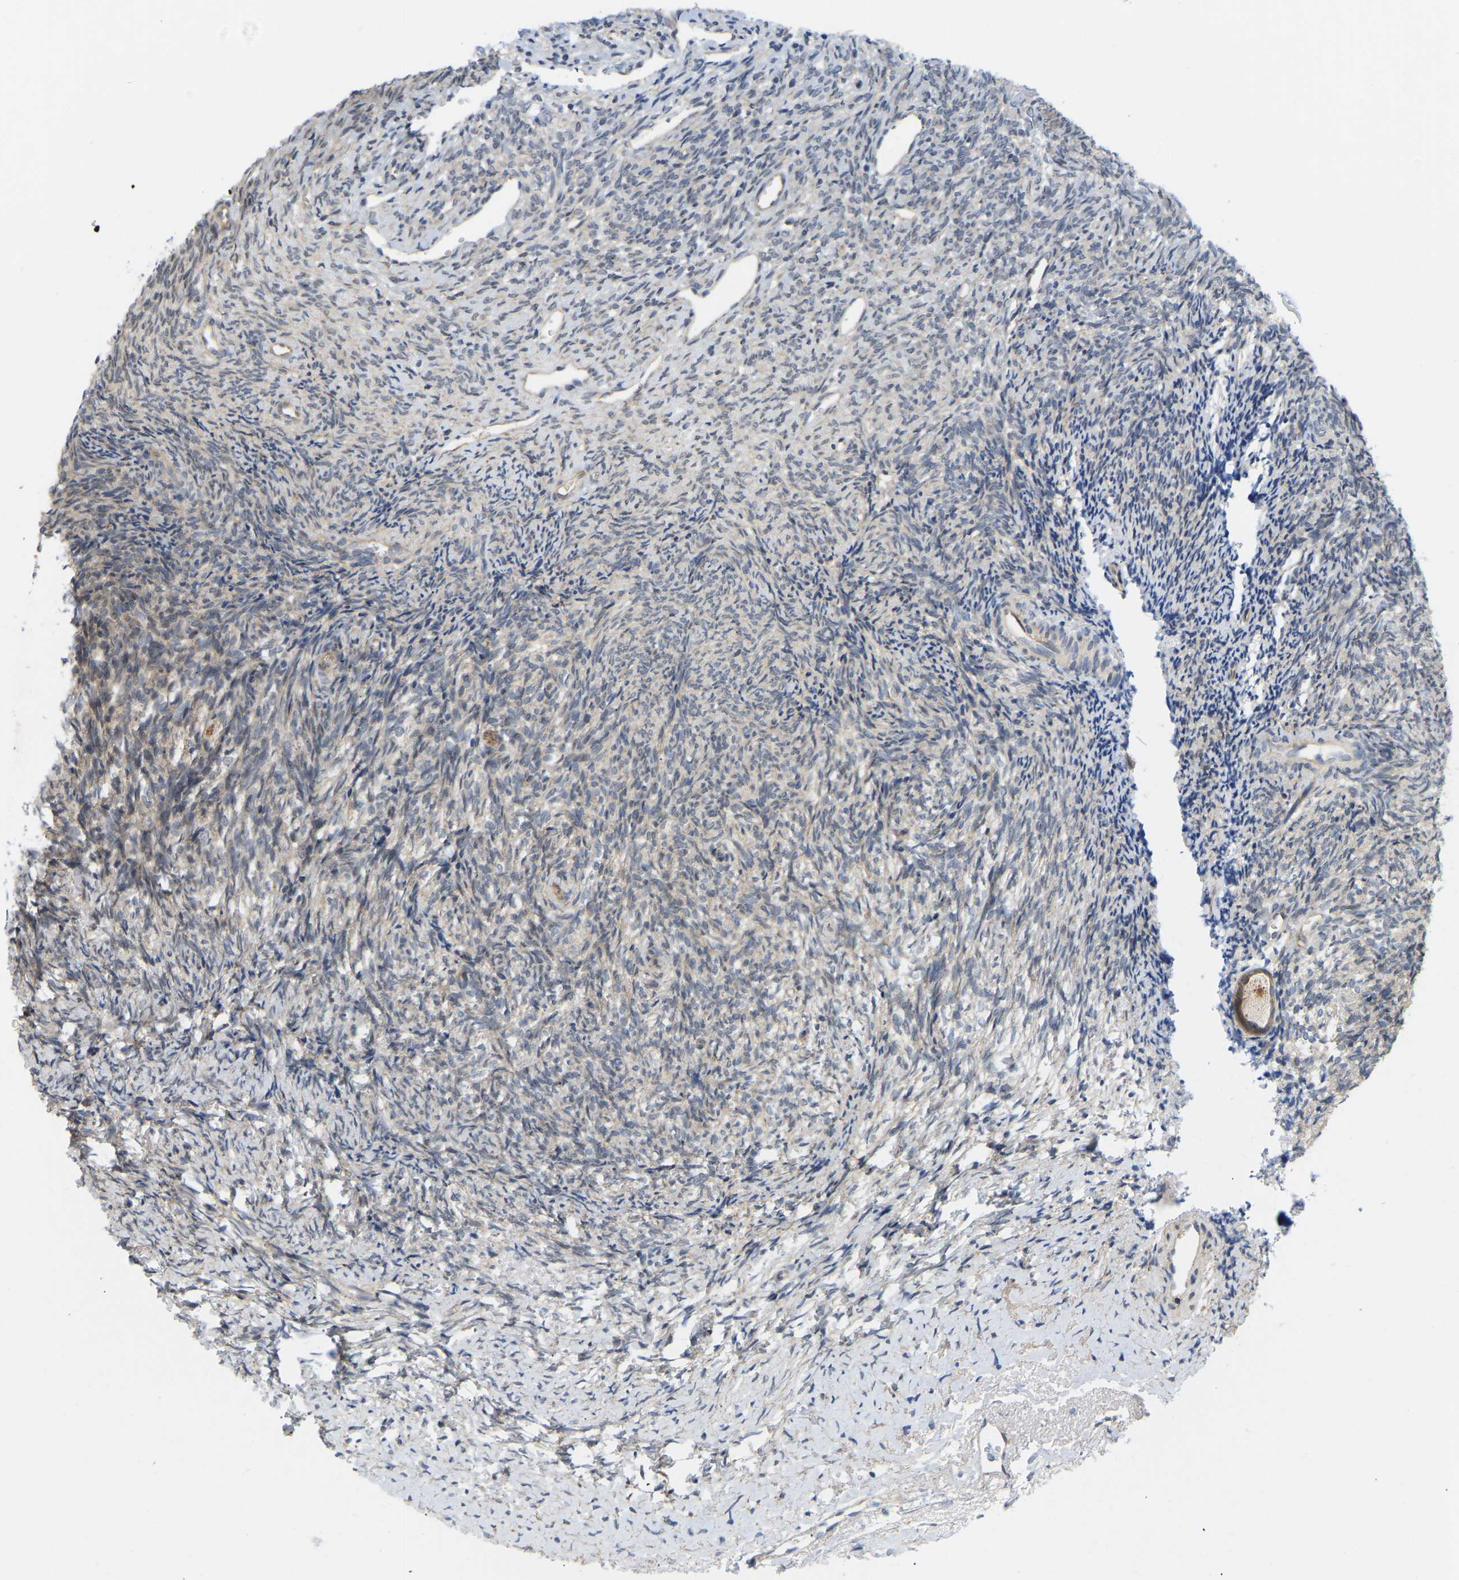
{"staining": {"intensity": "moderate", "quantity": ">75%", "location": "cytoplasmic/membranous"}, "tissue": "ovary", "cell_type": "Follicle cells", "image_type": "normal", "snomed": [{"axis": "morphology", "description": "Normal tissue, NOS"}, {"axis": "topography", "description": "Ovary"}], "caption": "This is an image of immunohistochemistry staining of benign ovary, which shows moderate staining in the cytoplasmic/membranous of follicle cells.", "gene": "BEND3", "patient": {"sex": "female", "age": 41}}